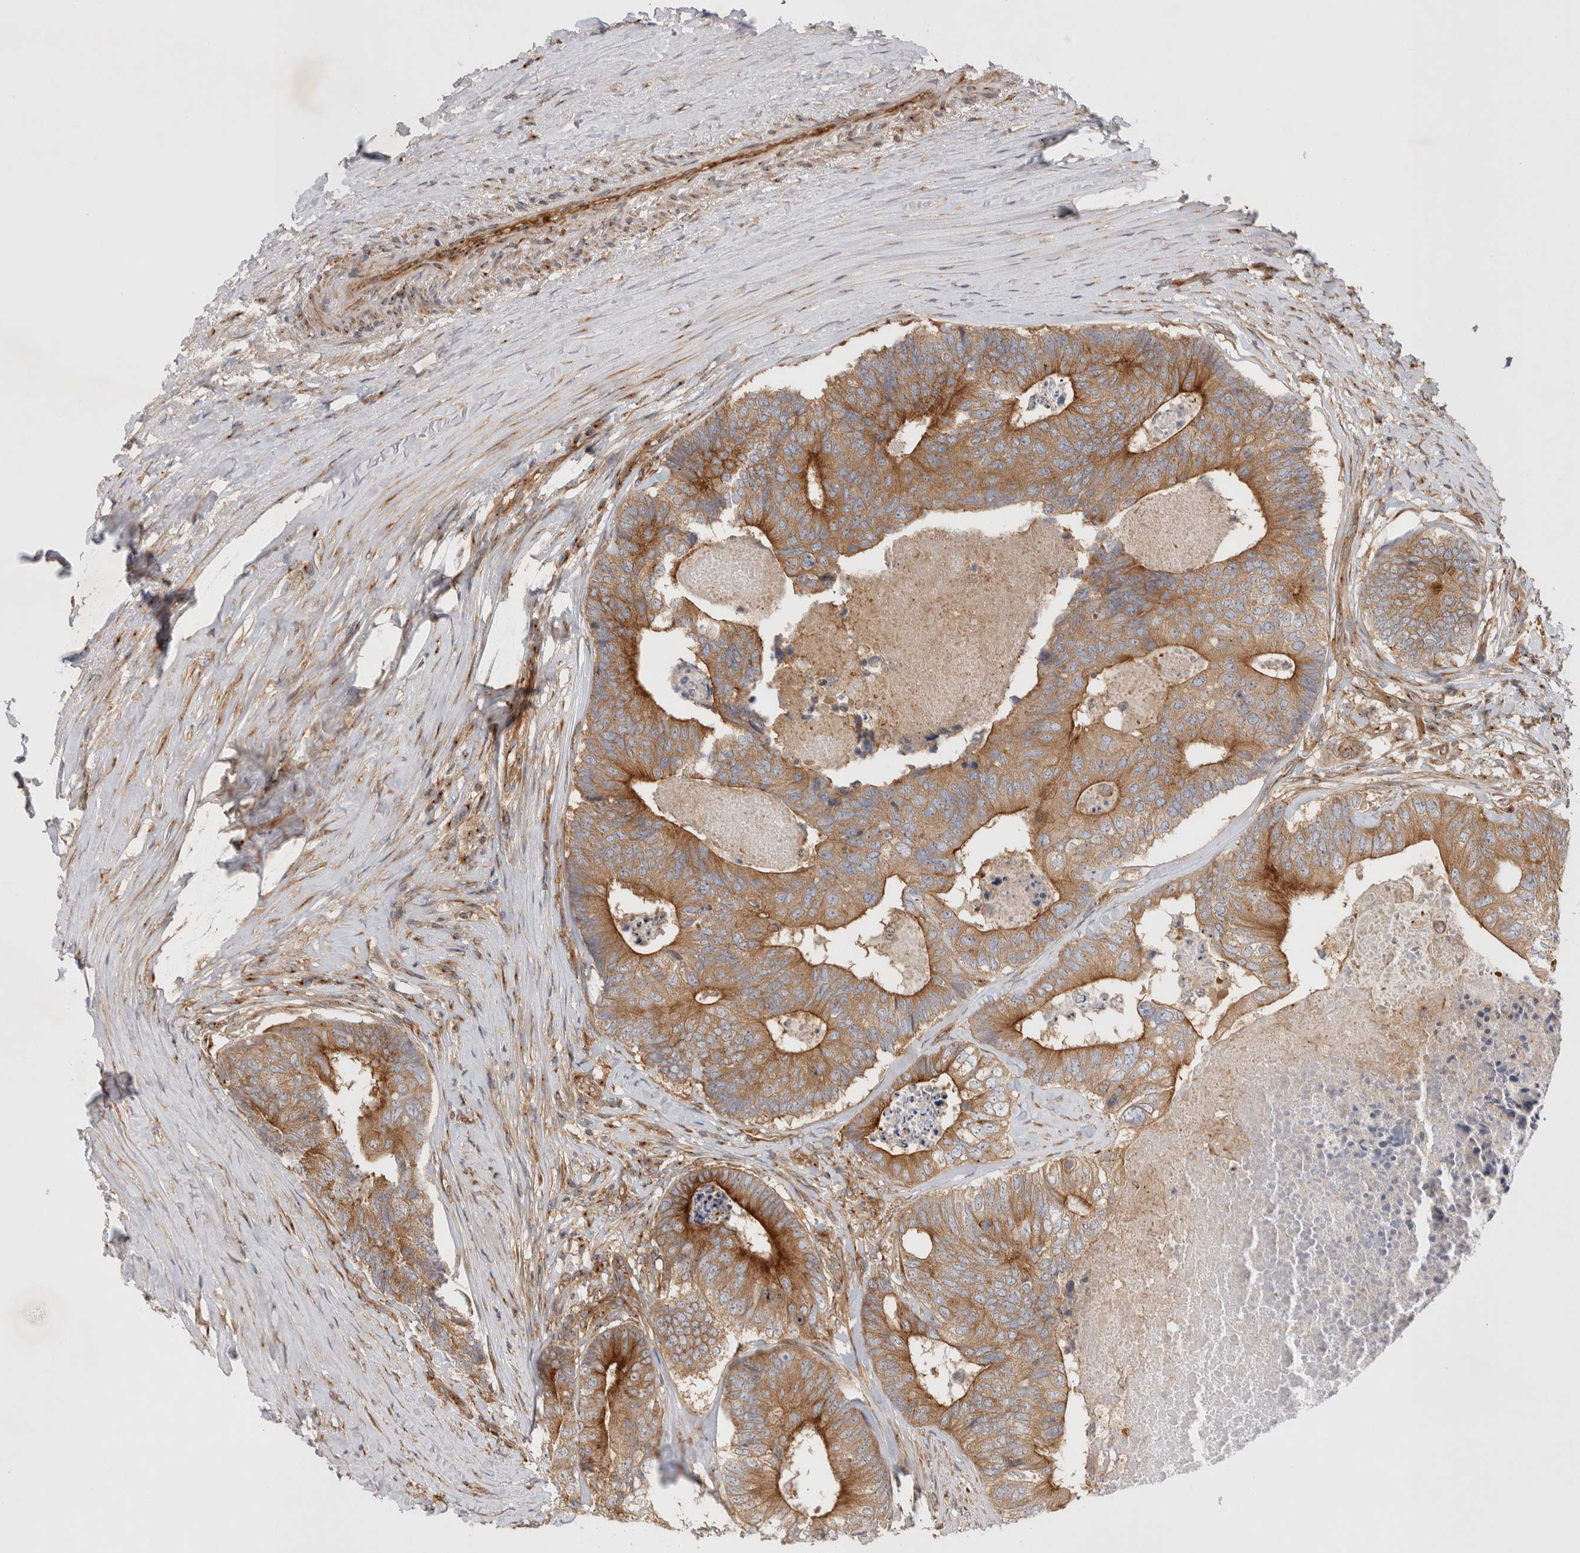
{"staining": {"intensity": "moderate", "quantity": ">75%", "location": "cytoplasmic/membranous"}, "tissue": "colorectal cancer", "cell_type": "Tumor cells", "image_type": "cancer", "snomed": [{"axis": "morphology", "description": "Adenocarcinoma, NOS"}, {"axis": "topography", "description": "Colon"}], "caption": "IHC staining of colorectal cancer, which reveals medium levels of moderate cytoplasmic/membranous positivity in approximately >75% of tumor cells indicating moderate cytoplasmic/membranous protein expression. The staining was performed using DAB (3,3'-diaminobenzidine) (brown) for protein detection and nuclei were counterstained in hematoxylin (blue).", "gene": "GPR150", "patient": {"sex": "female", "age": 67}}